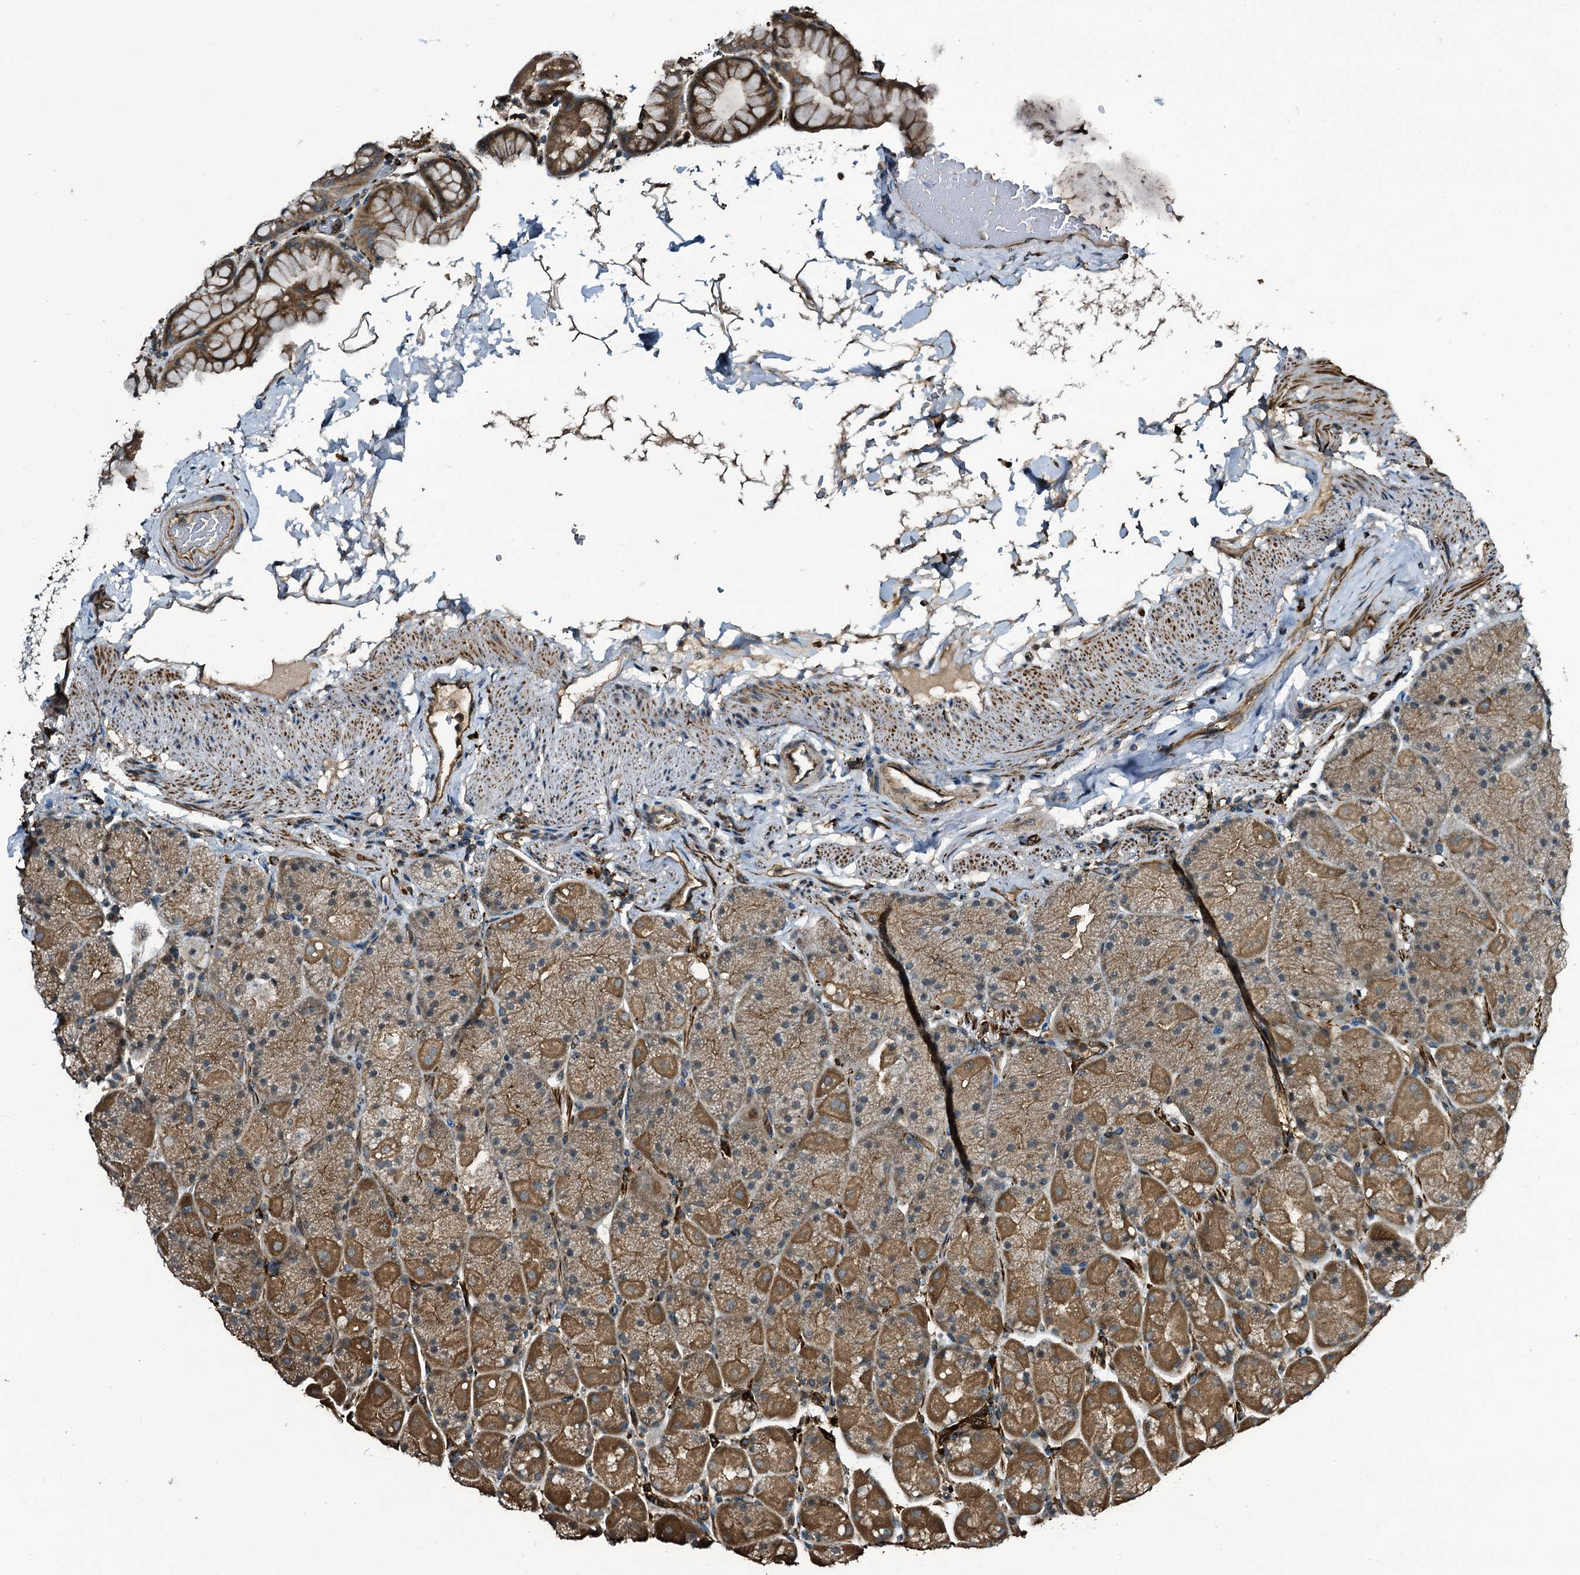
{"staining": {"intensity": "moderate", "quantity": ">75%", "location": "cytoplasmic/membranous"}, "tissue": "stomach", "cell_type": "Glandular cells", "image_type": "normal", "snomed": [{"axis": "morphology", "description": "Normal tissue, NOS"}, {"axis": "topography", "description": "Stomach, upper"}, {"axis": "topography", "description": "Stomach, lower"}], "caption": "Protein analysis of unremarkable stomach exhibits moderate cytoplasmic/membranous positivity in approximately >75% of glandular cells.", "gene": "TPGS2", "patient": {"sex": "male", "age": 67}}